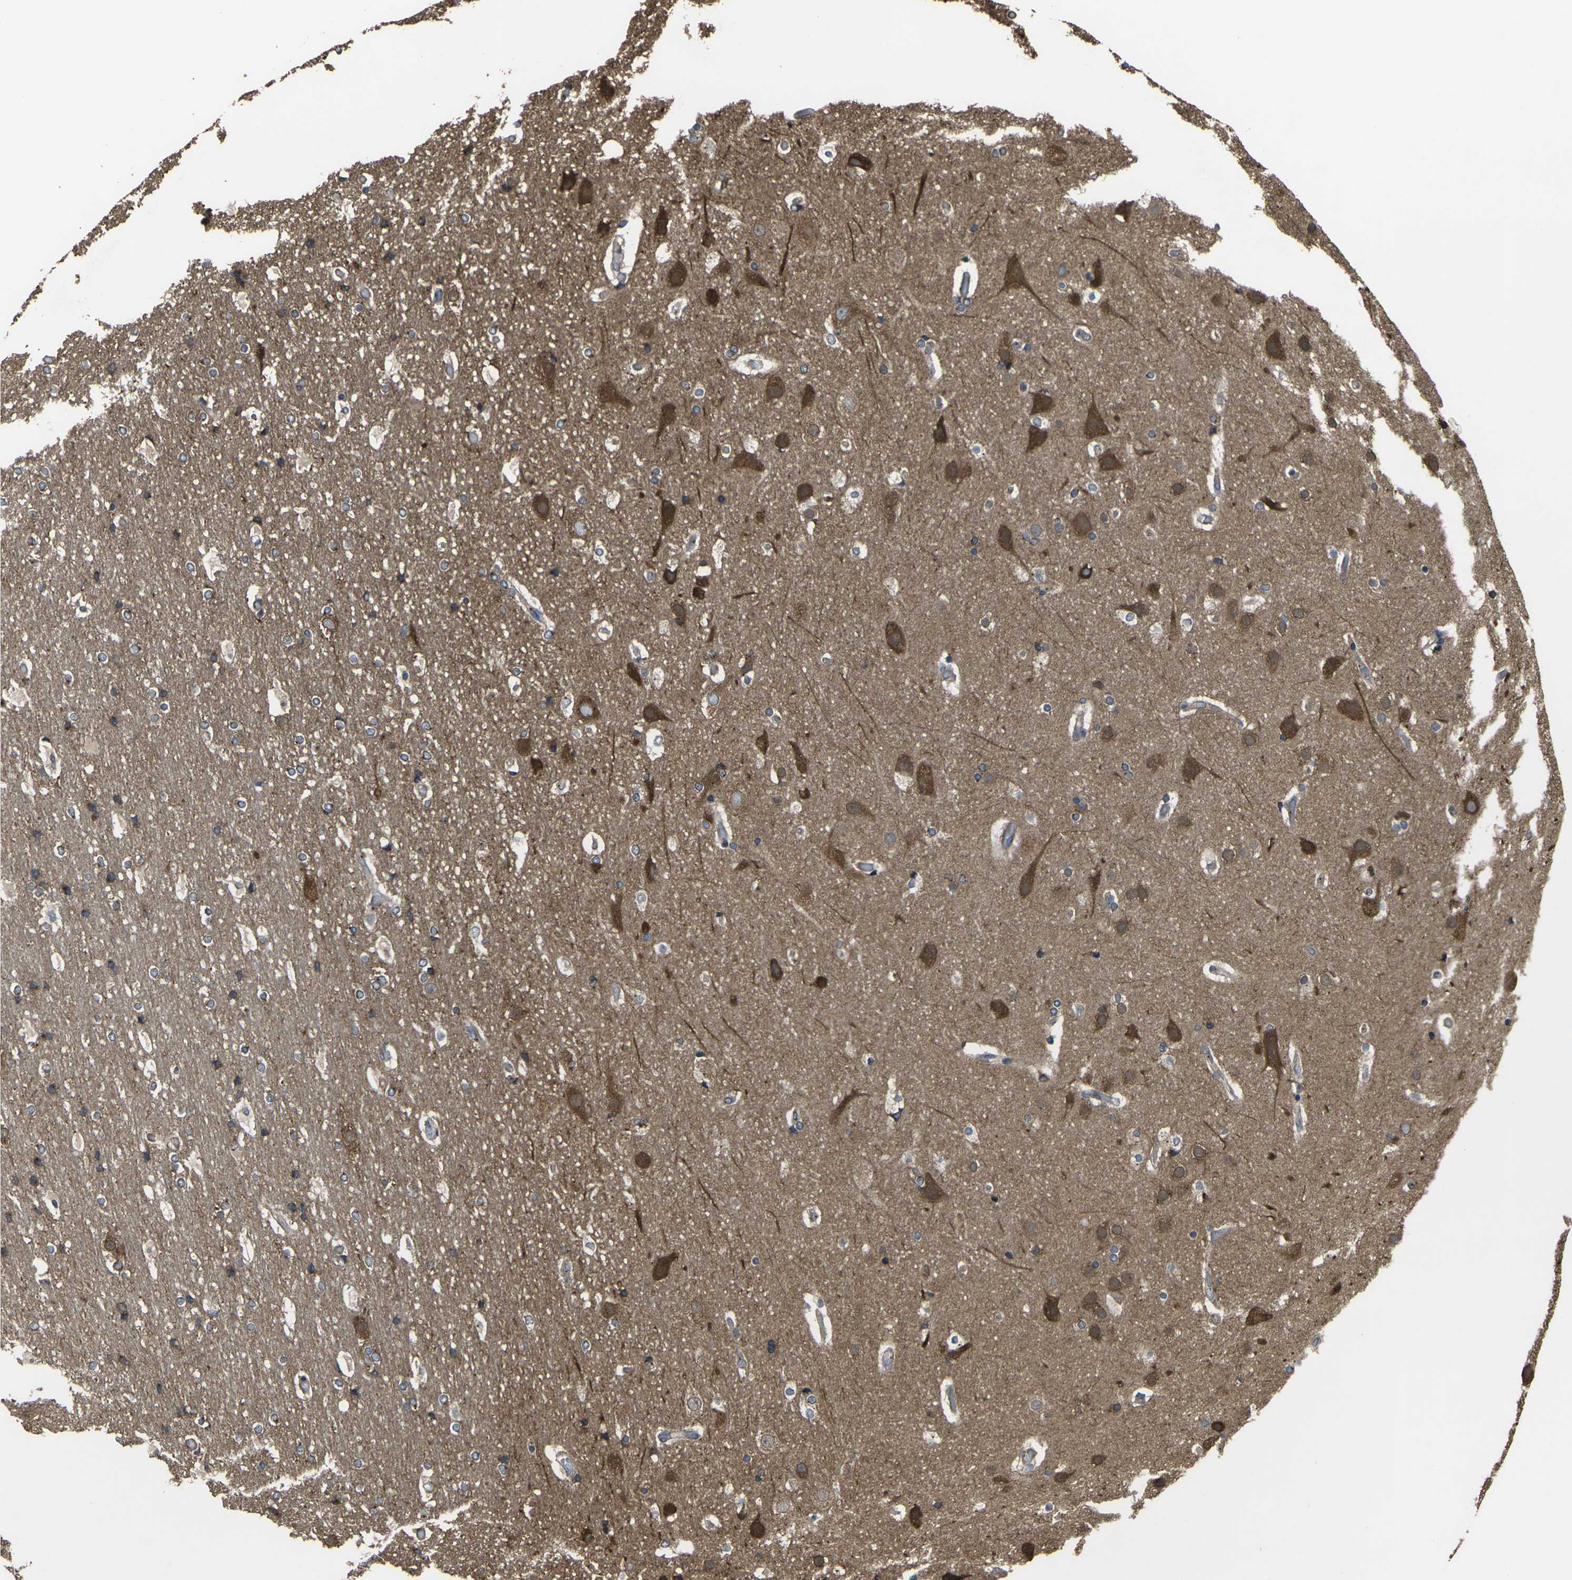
{"staining": {"intensity": "negative", "quantity": "none", "location": "none"}, "tissue": "cerebral cortex", "cell_type": "Endothelial cells", "image_type": "normal", "snomed": [{"axis": "morphology", "description": "Normal tissue, NOS"}, {"axis": "topography", "description": "Cerebral cortex"}], "caption": "An IHC histopathology image of benign cerebral cortex is shown. There is no staining in endothelial cells of cerebral cortex. Brightfield microscopy of immunohistochemistry stained with DAB (3,3'-diaminobenzidine) (brown) and hematoxylin (blue), captured at high magnification.", "gene": "PRKACB", "patient": {"sex": "male", "age": 57}}